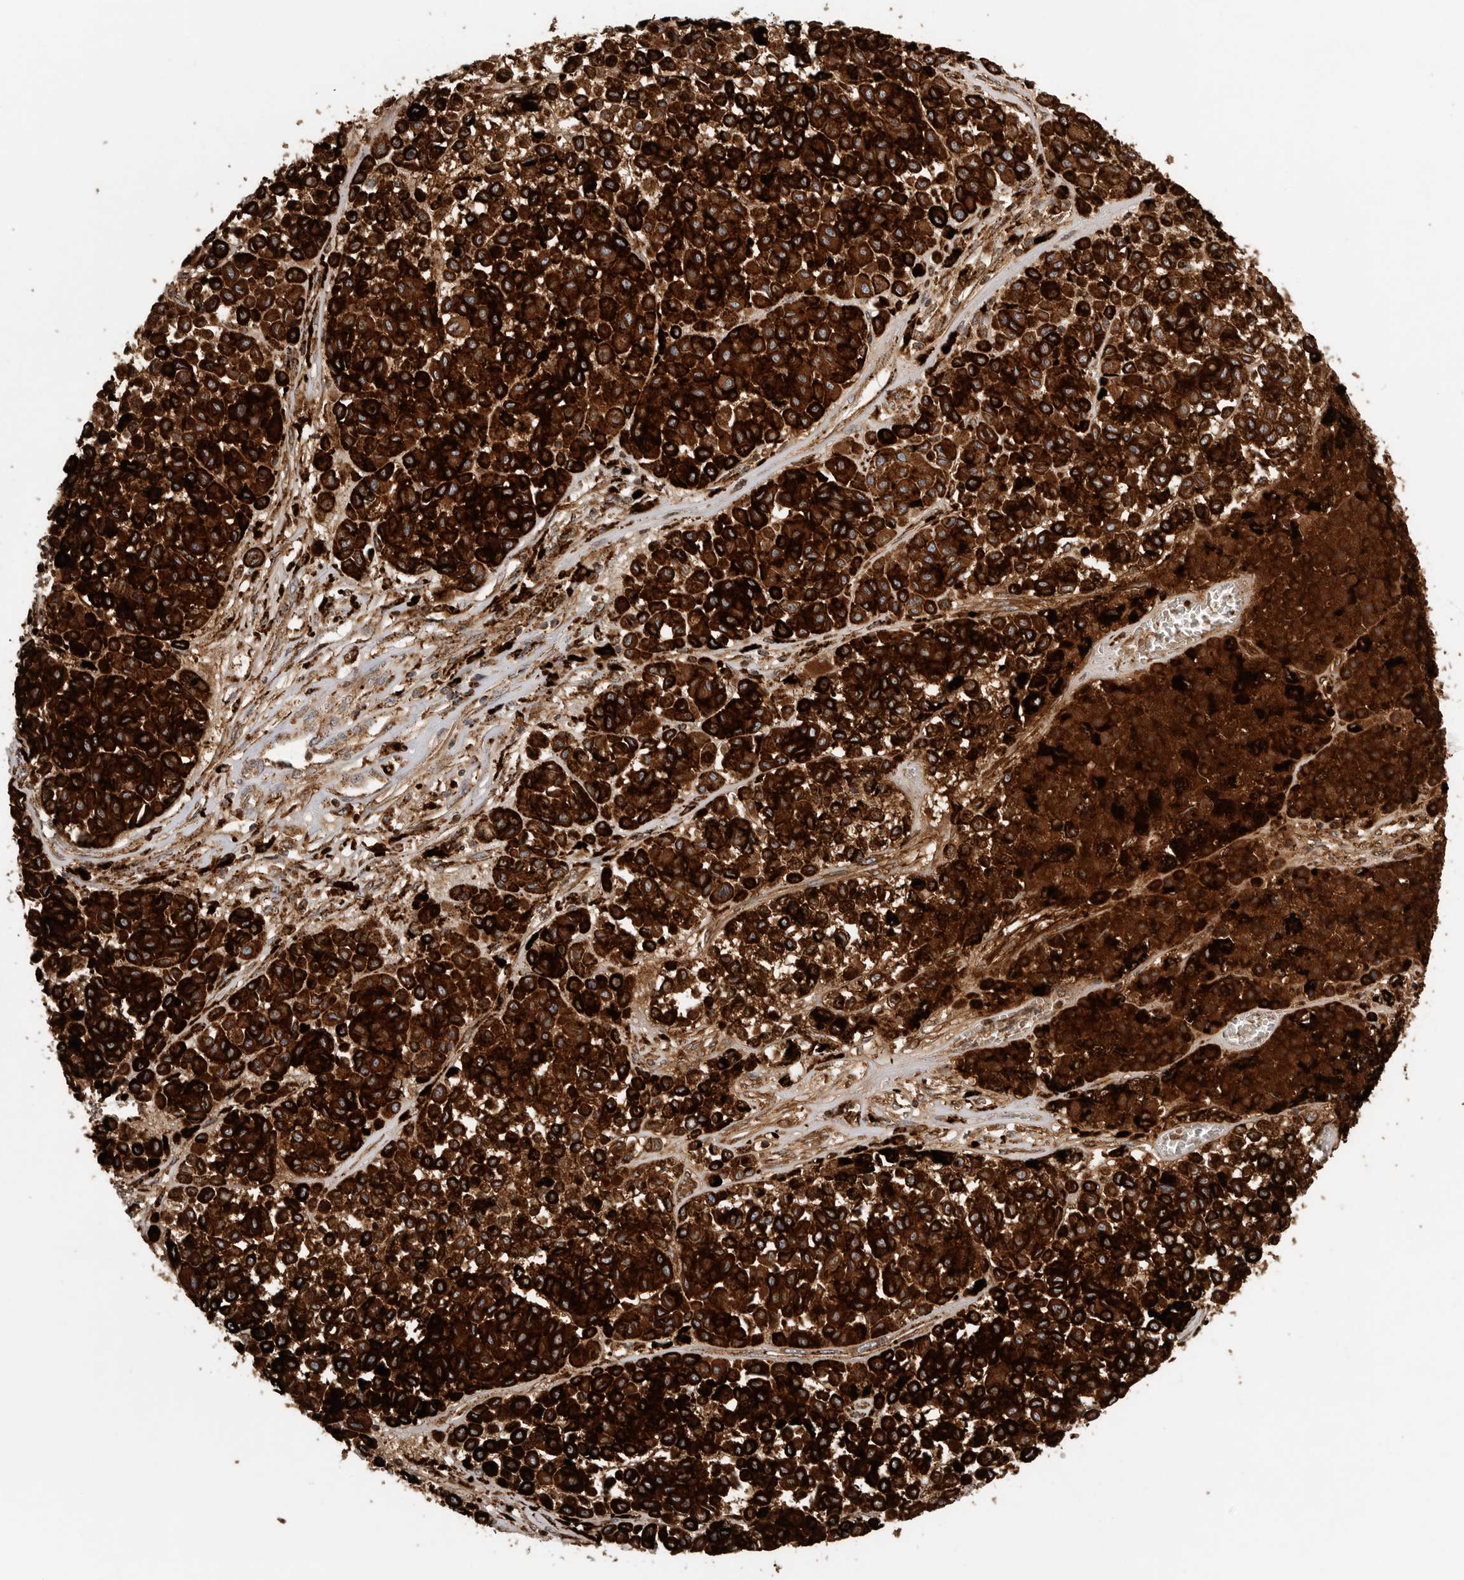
{"staining": {"intensity": "strong", "quantity": ">75%", "location": "cytoplasmic/membranous"}, "tissue": "melanoma", "cell_type": "Tumor cells", "image_type": "cancer", "snomed": [{"axis": "morphology", "description": "Malignant melanoma, Metastatic site"}, {"axis": "topography", "description": "Soft tissue"}], "caption": "Immunohistochemical staining of melanoma shows high levels of strong cytoplasmic/membranous protein positivity in approximately >75% of tumor cells.", "gene": "GALNS", "patient": {"sex": "male", "age": 41}}